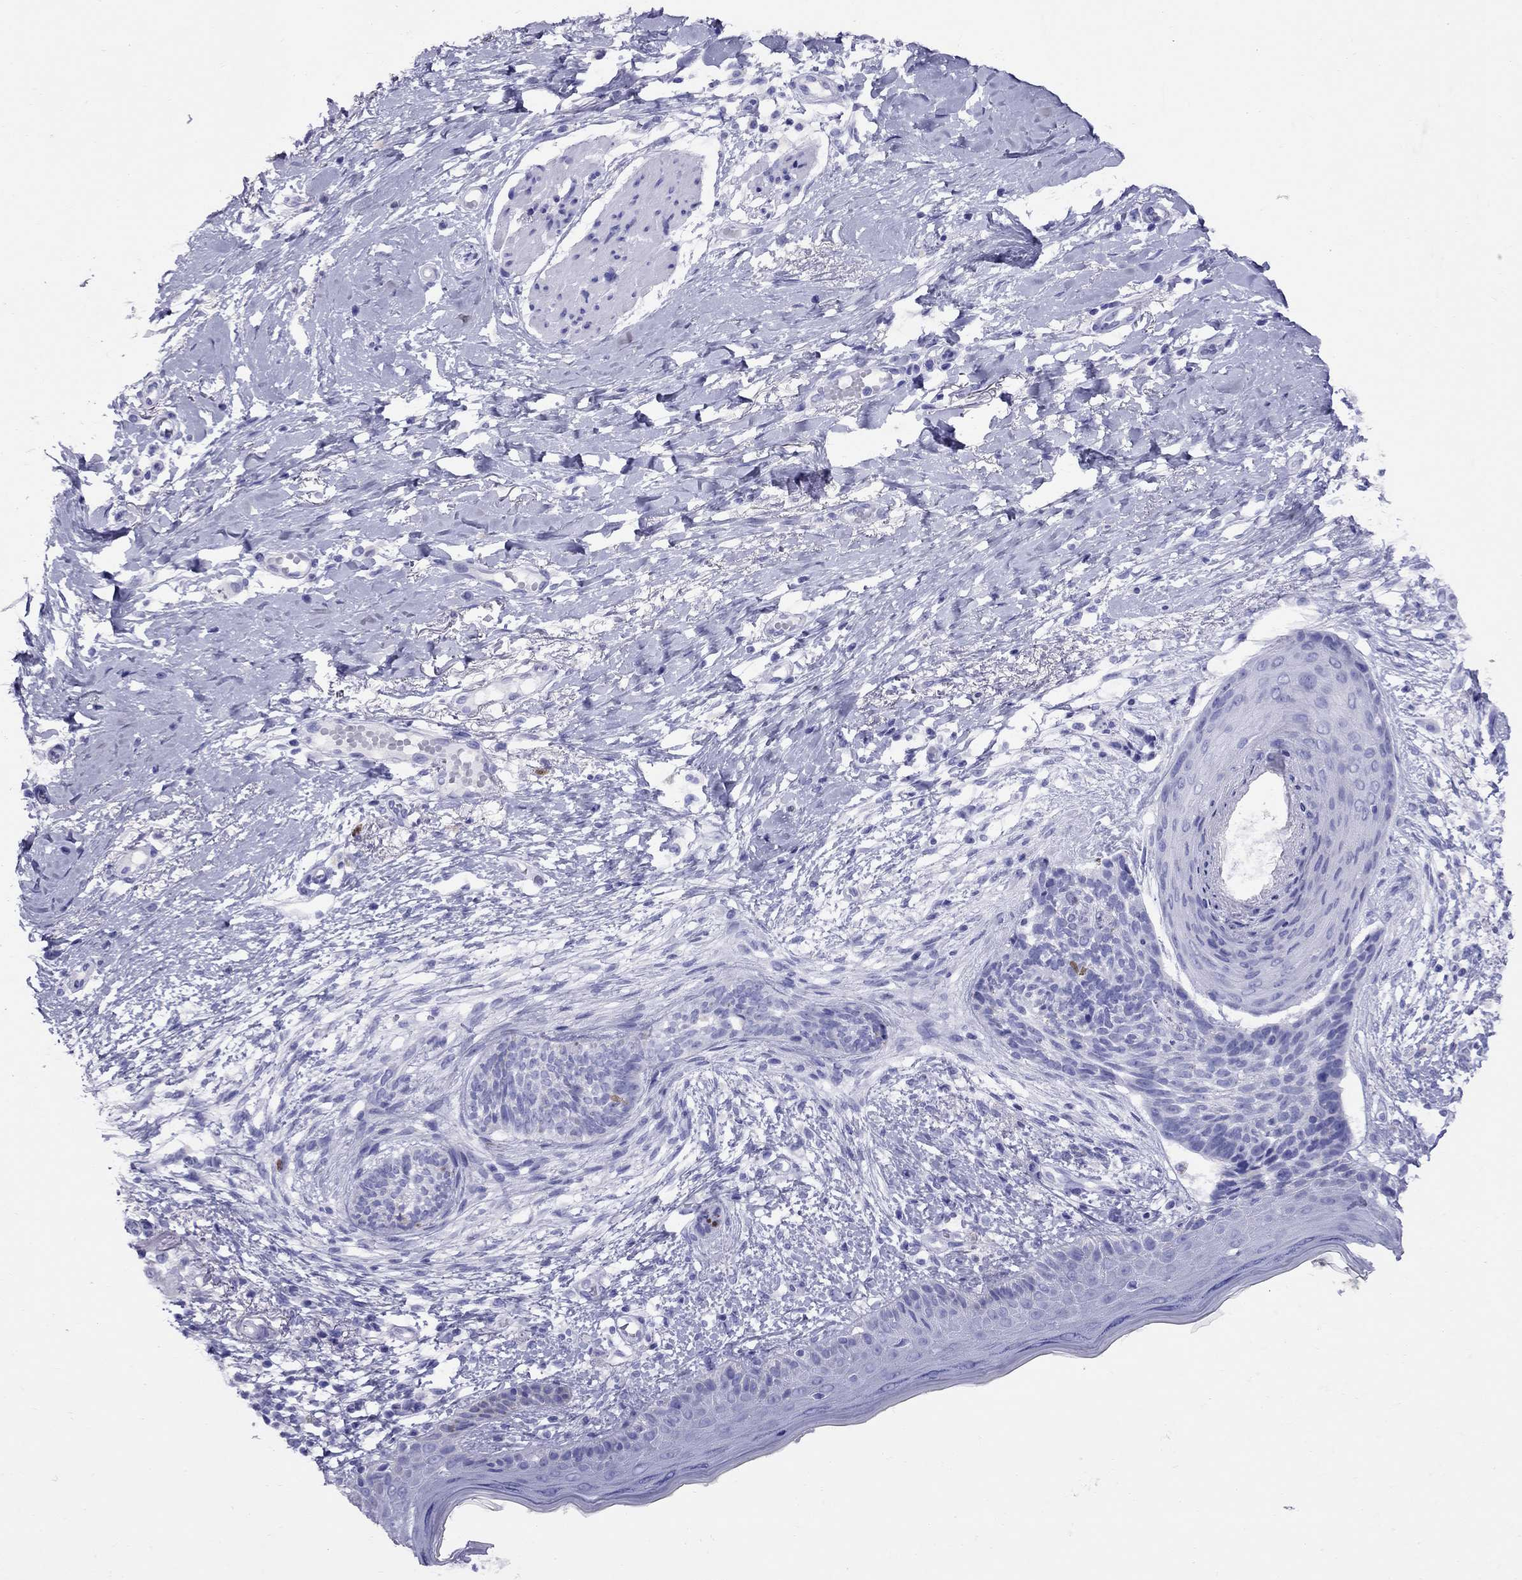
{"staining": {"intensity": "negative", "quantity": "none", "location": "none"}, "tissue": "skin cancer", "cell_type": "Tumor cells", "image_type": "cancer", "snomed": [{"axis": "morphology", "description": "Normal tissue, NOS"}, {"axis": "morphology", "description": "Basal cell carcinoma"}, {"axis": "topography", "description": "Skin"}], "caption": "IHC micrograph of neoplastic tissue: basal cell carcinoma (skin) stained with DAB (3,3'-diaminobenzidine) exhibits no significant protein staining in tumor cells.", "gene": "AVPR1B", "patient": {"sex": "male", "age": 84}}